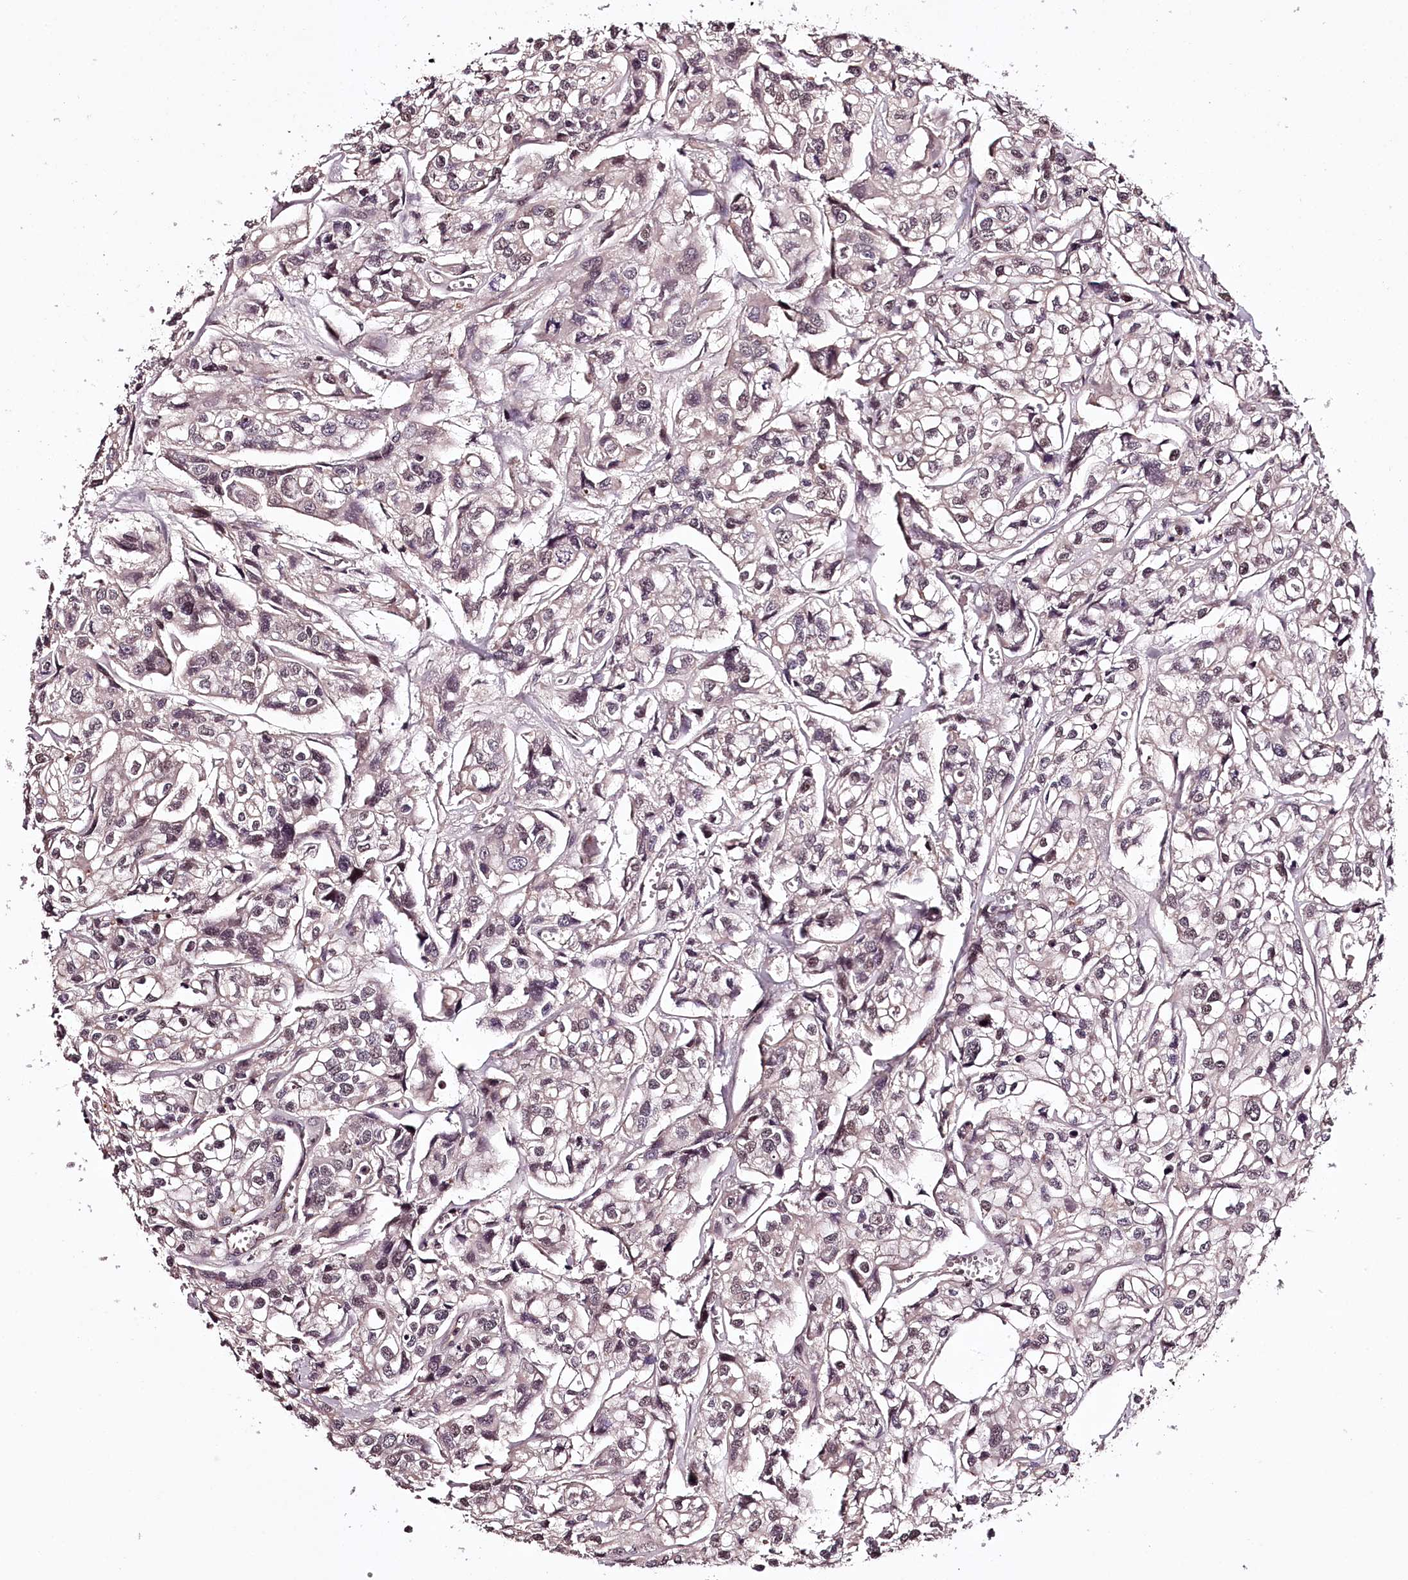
{"staining": {"intensity": "negative", "quantity": "none", "location": "none"}, "tissue": "urothelial cancer", "cell_type": "Tumor cells", "image_type": "cancer", "snomed": [{"axis": "morphology", "description": "Urothelial carcinoma, High grade"}, {"axis": "topography", "description": "Urinary bladder"}], "caption": "This is a micrograph of IHC staining of urothelial cancer, which shows no staining in tumor cells.", "gene": "TTC33", "patient": {"sex": "male", "age": 67}}